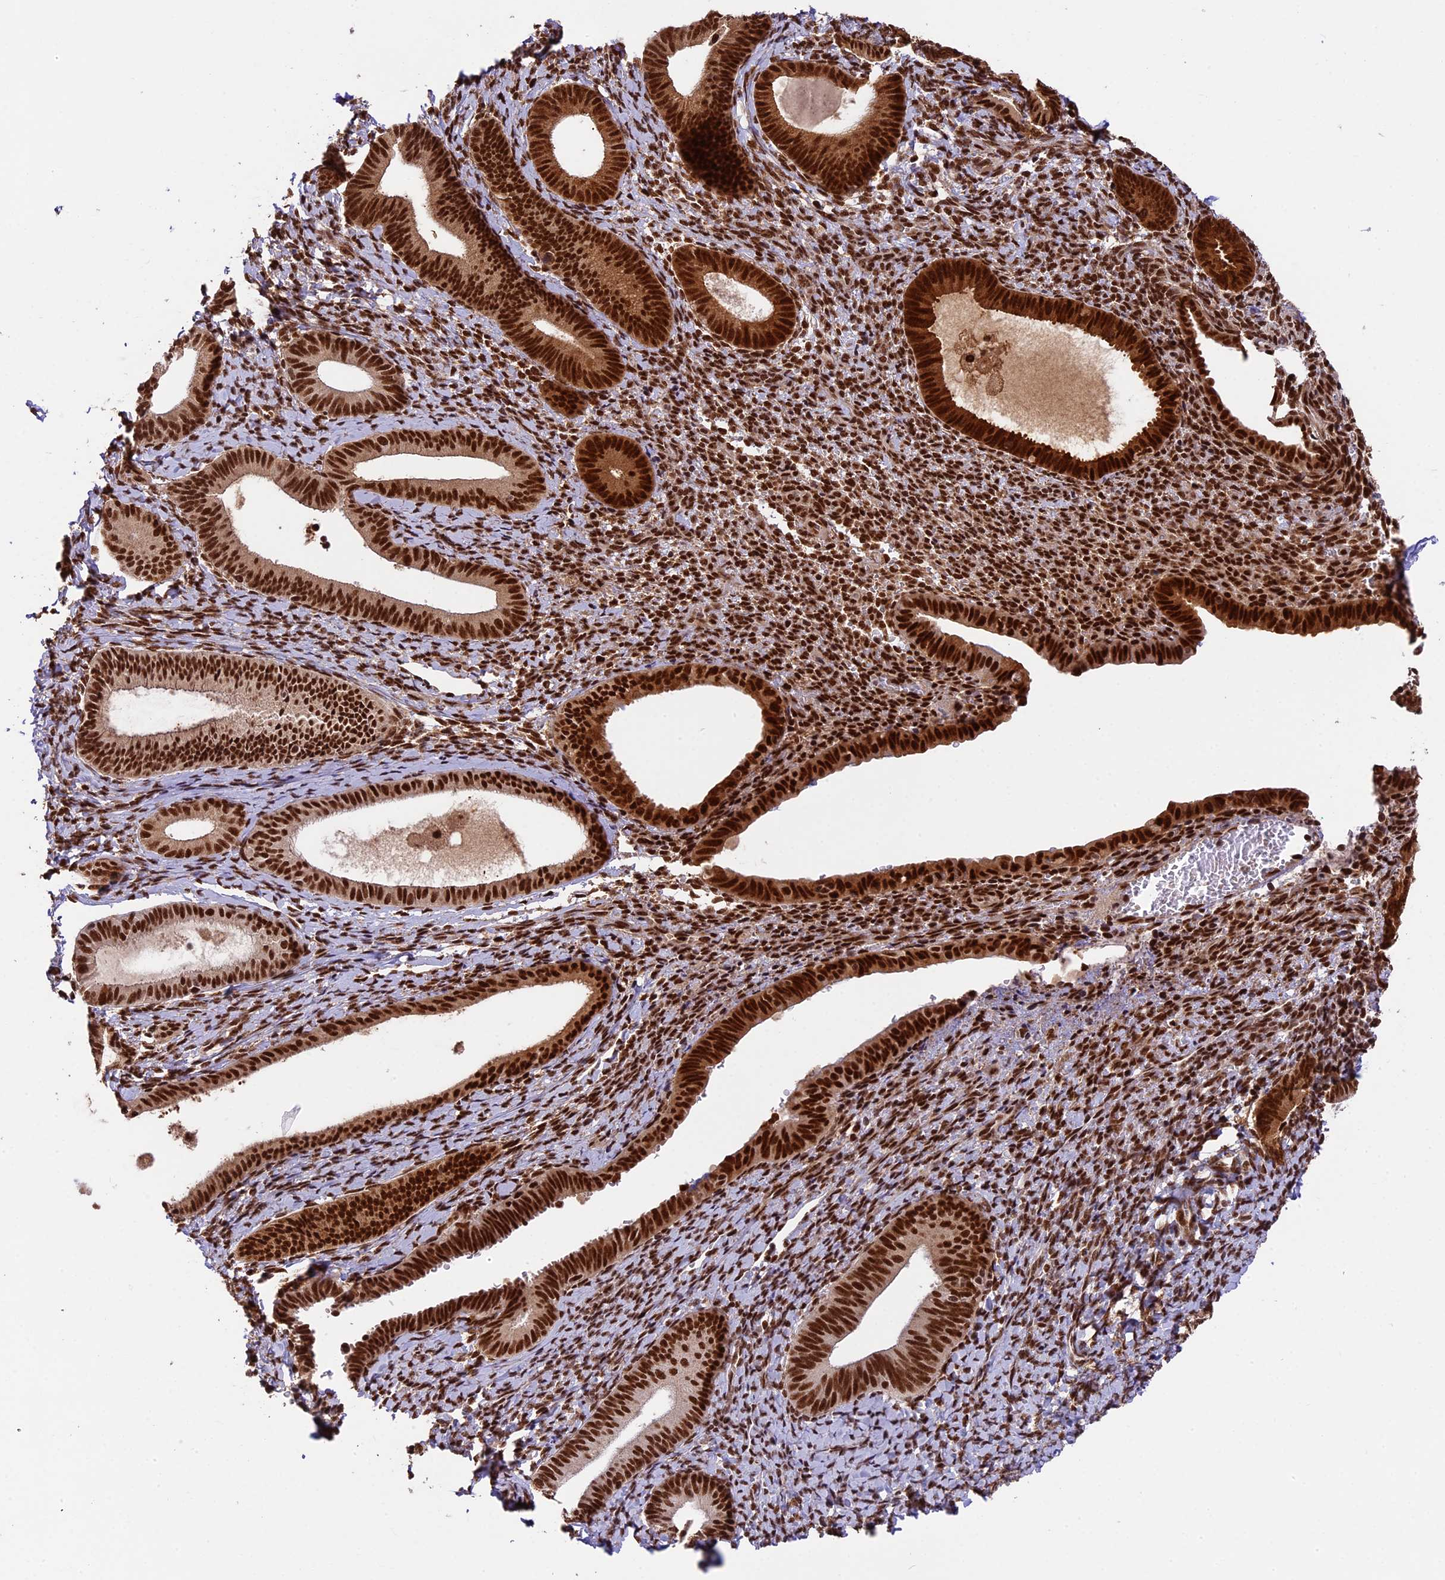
{"staining": {"intensity": "strong", "quantity": "25%-75%", "location": "nuclear"}, "tissue": "endometrium", "cell_type": "Cells in endometrial stroma", "image_type": "normal", "snomed": [{"axis": "morphology", "description": "Normal tissue, NOS"}, {"axis": "topography", "description": "Endometrium"}], "caption": "Endometrium stained with IHC reveals strong nuclear expression in approximately 25%-75% of cells in endometrial stroma.", "gene": "RAMACL", "patient": {"sex": "female", "age": 65}}